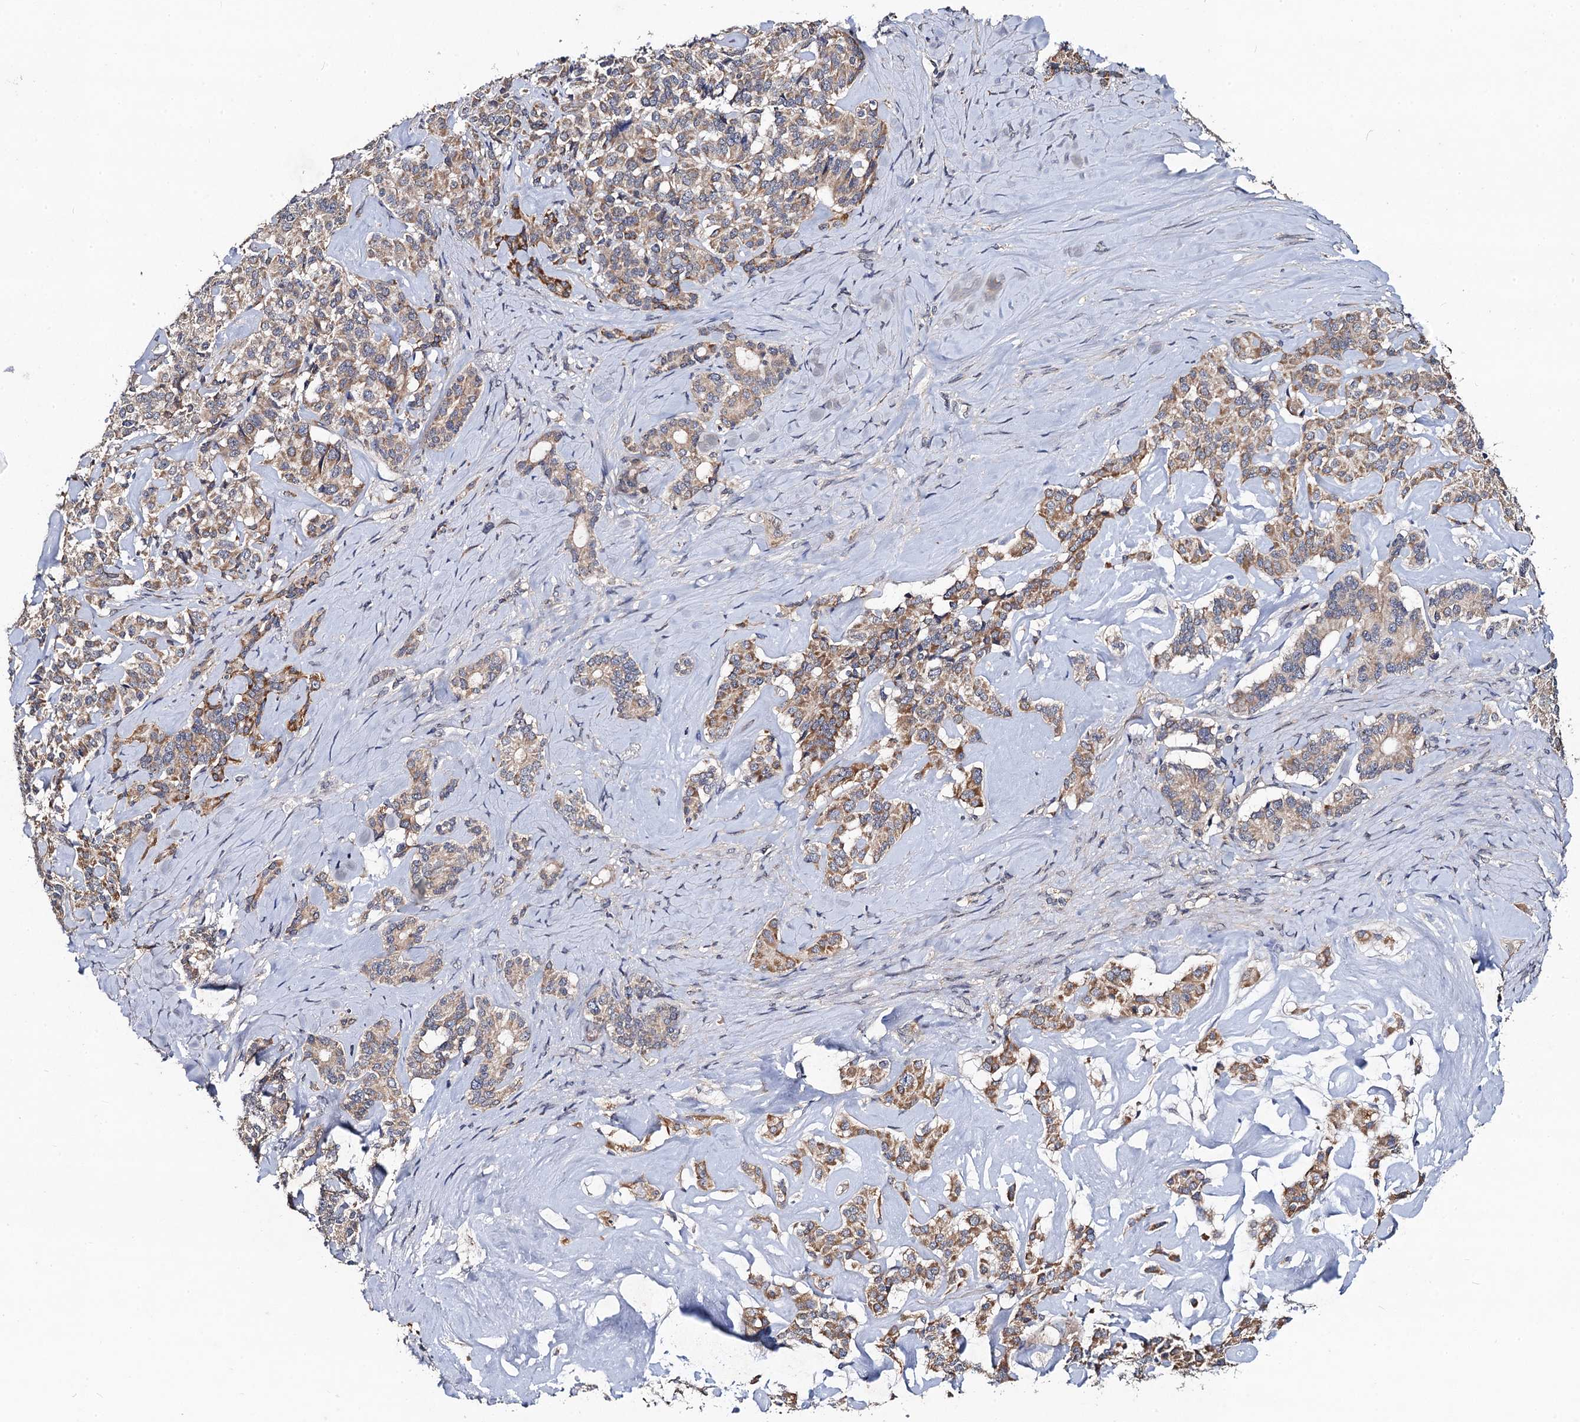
{"staining": {"intensity": "weak", "quantity": "25%-75%", "location": "cytoplasmic/membranous"}, "tissue": "pancreatic cancer", "cell_type": "Tumor cells", "image_type": "cancer", "snomed": [{"axis": "morphology", "description": "Adenocarcinoma, NOS"}, {"axis": "topography", "description": "Pancreas"}], "caption": "Protein analysis of adenocarcinoma (pancreatic) tissue reveals weak cytoplasmic/membranous positivity in about 25%-75% of tumor cells.", "gene": "VPS37D", "patient": {"sex": "female", "age": 74}}